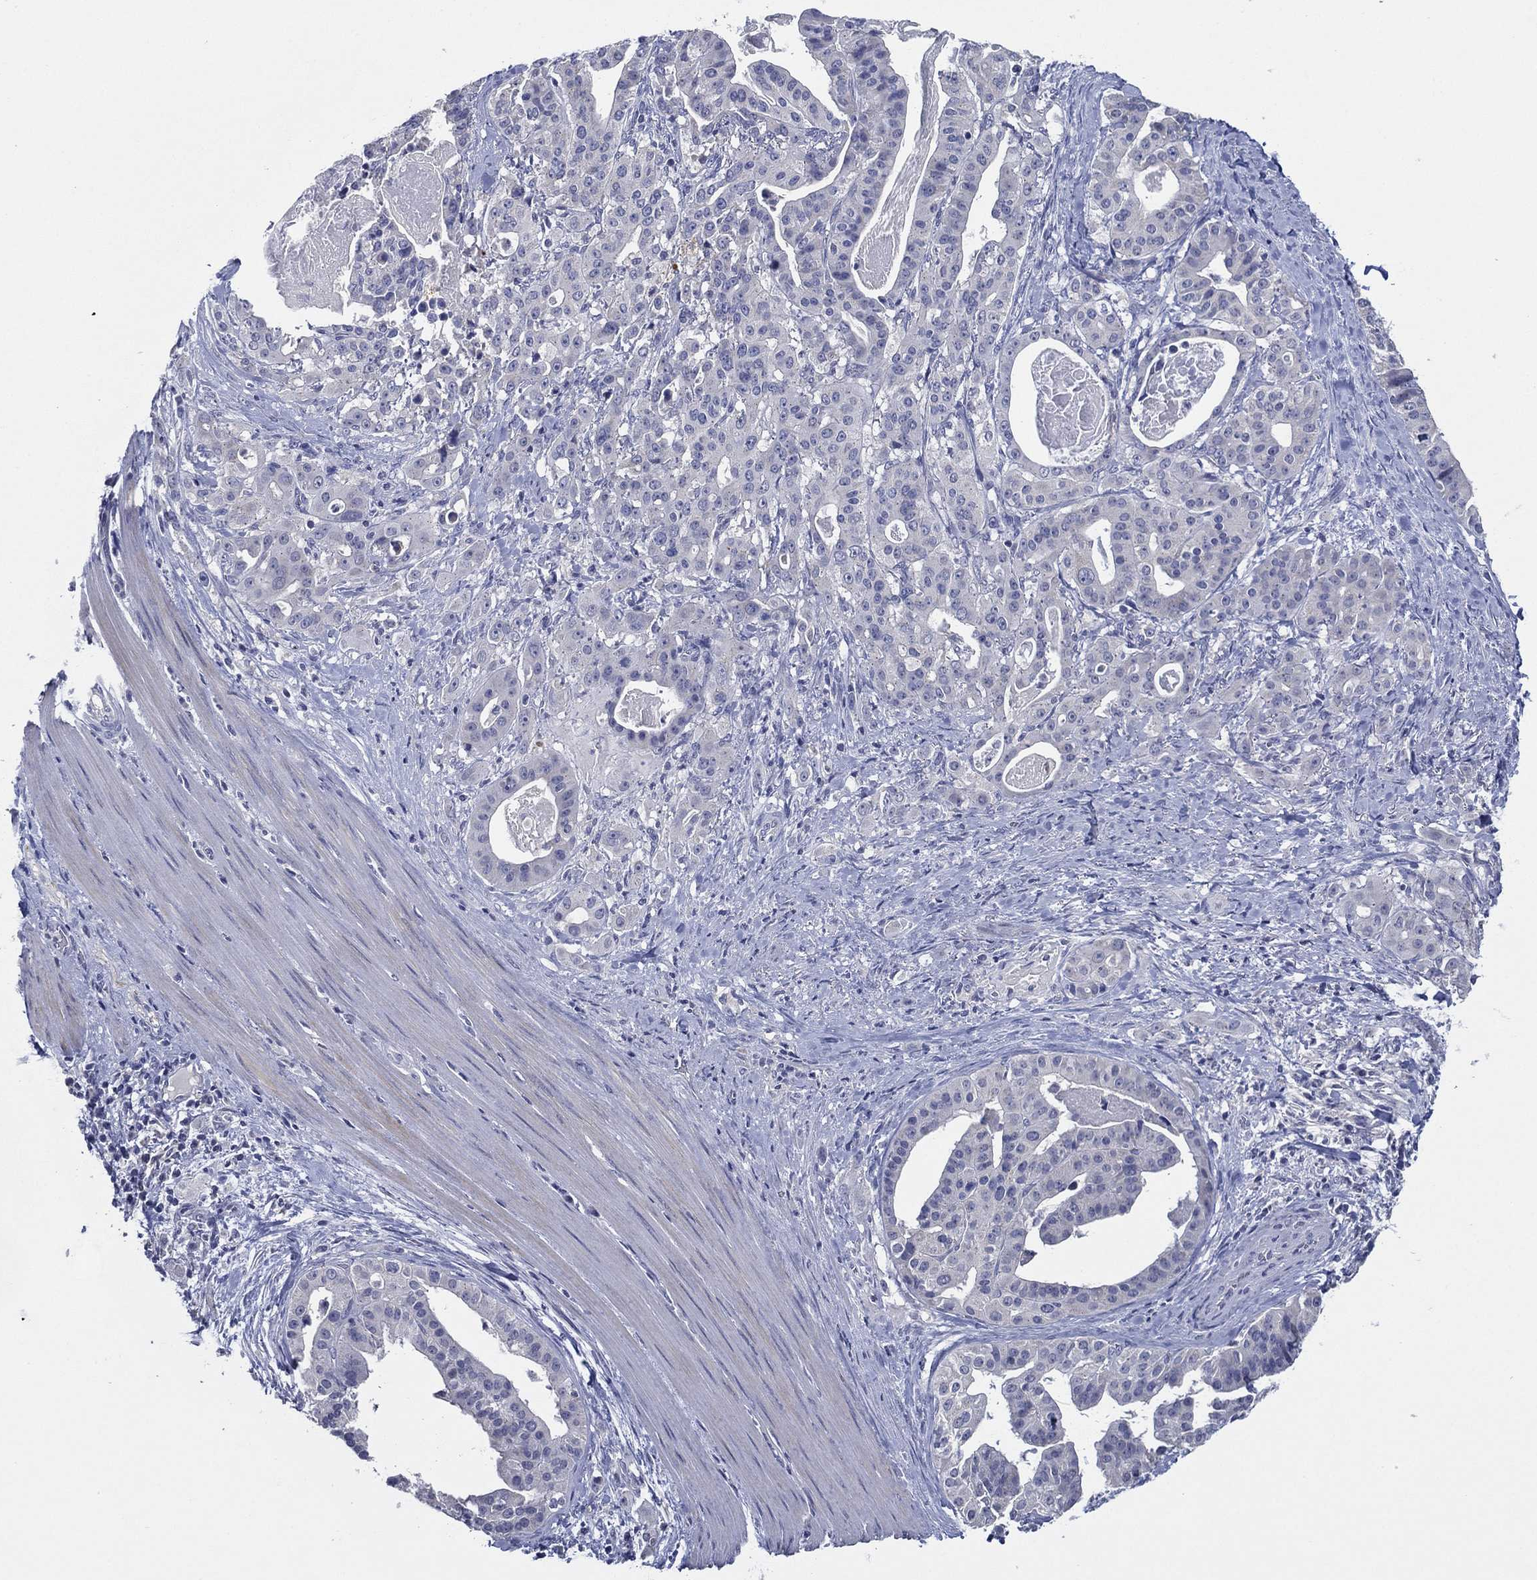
{"staining": {"intensity": "negative", "quantity": "none", "location": "none"}, "tissue": "stomach cancer", "cell_type": "Tumor cells", "image_type": "cancer", "snomed": [{"axis": "morphology", "description": "Adenocarcinoma, NOS"}, {"axis": "topography", "description": "Stomach"}], "caption": "High power microscopy image of an immunohistochemistry image of adenocarcinoma (stomach), revealing no significant expression in tumor cells.", "gene": "SLC13A4", "patient": {"sex": "male", "age": 48}}